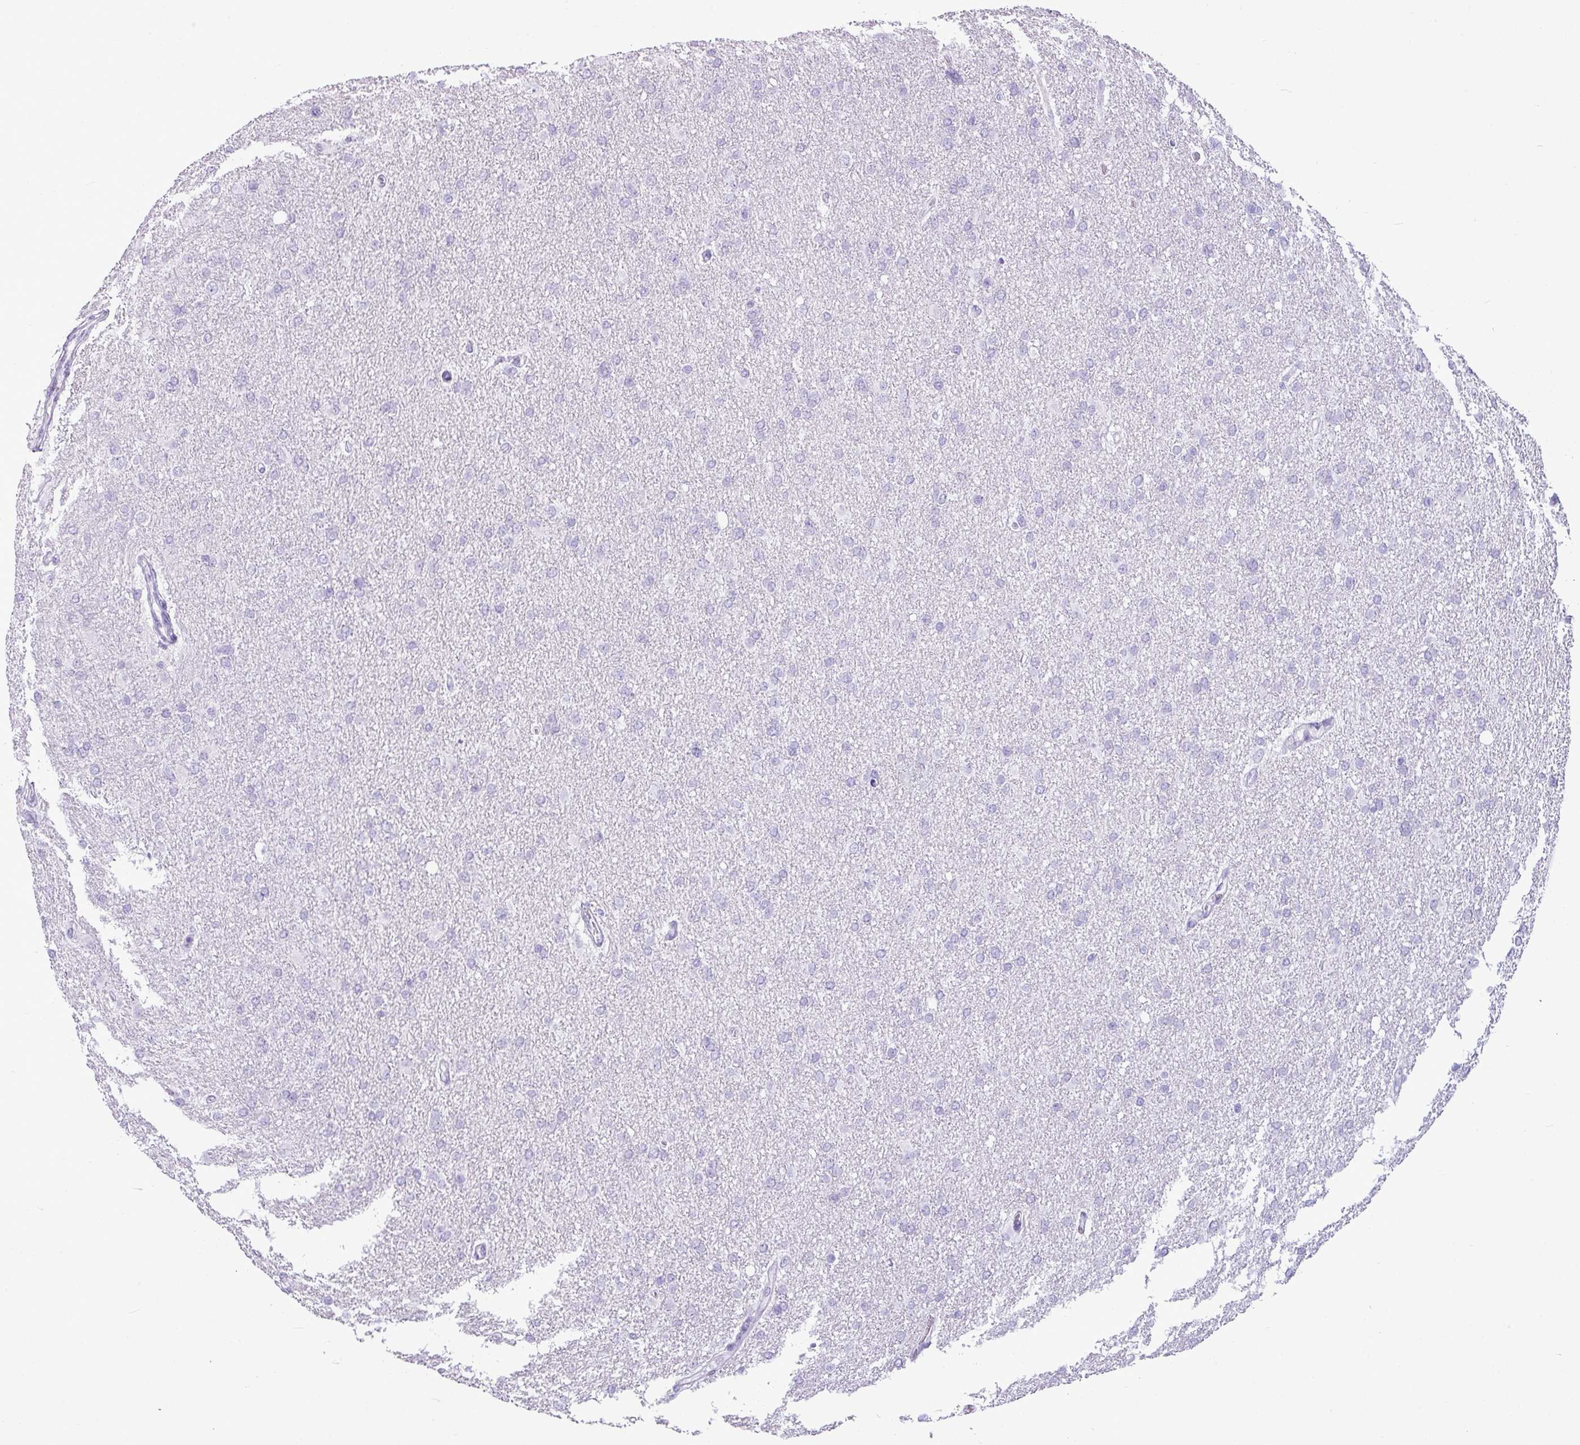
{"staining": {"intensity": "negative", "quantity": "none", "location": "none"}, "tissue": "glioma", "cell_type": "Tumor cells", "image_type": "cancer", "snomed": [{"axis": "morphology", "description": "Glioma, malignant, High grade"}, {"axis": "topography", "description": "Cerebral cortex"}], "caption": "Human glioma stained for a protein using immunohistochemistry (IHC) demonstrates no expression in tumor cells.", "gene": "AMY1B", "patient": {"sex": "female", "age": 36}}